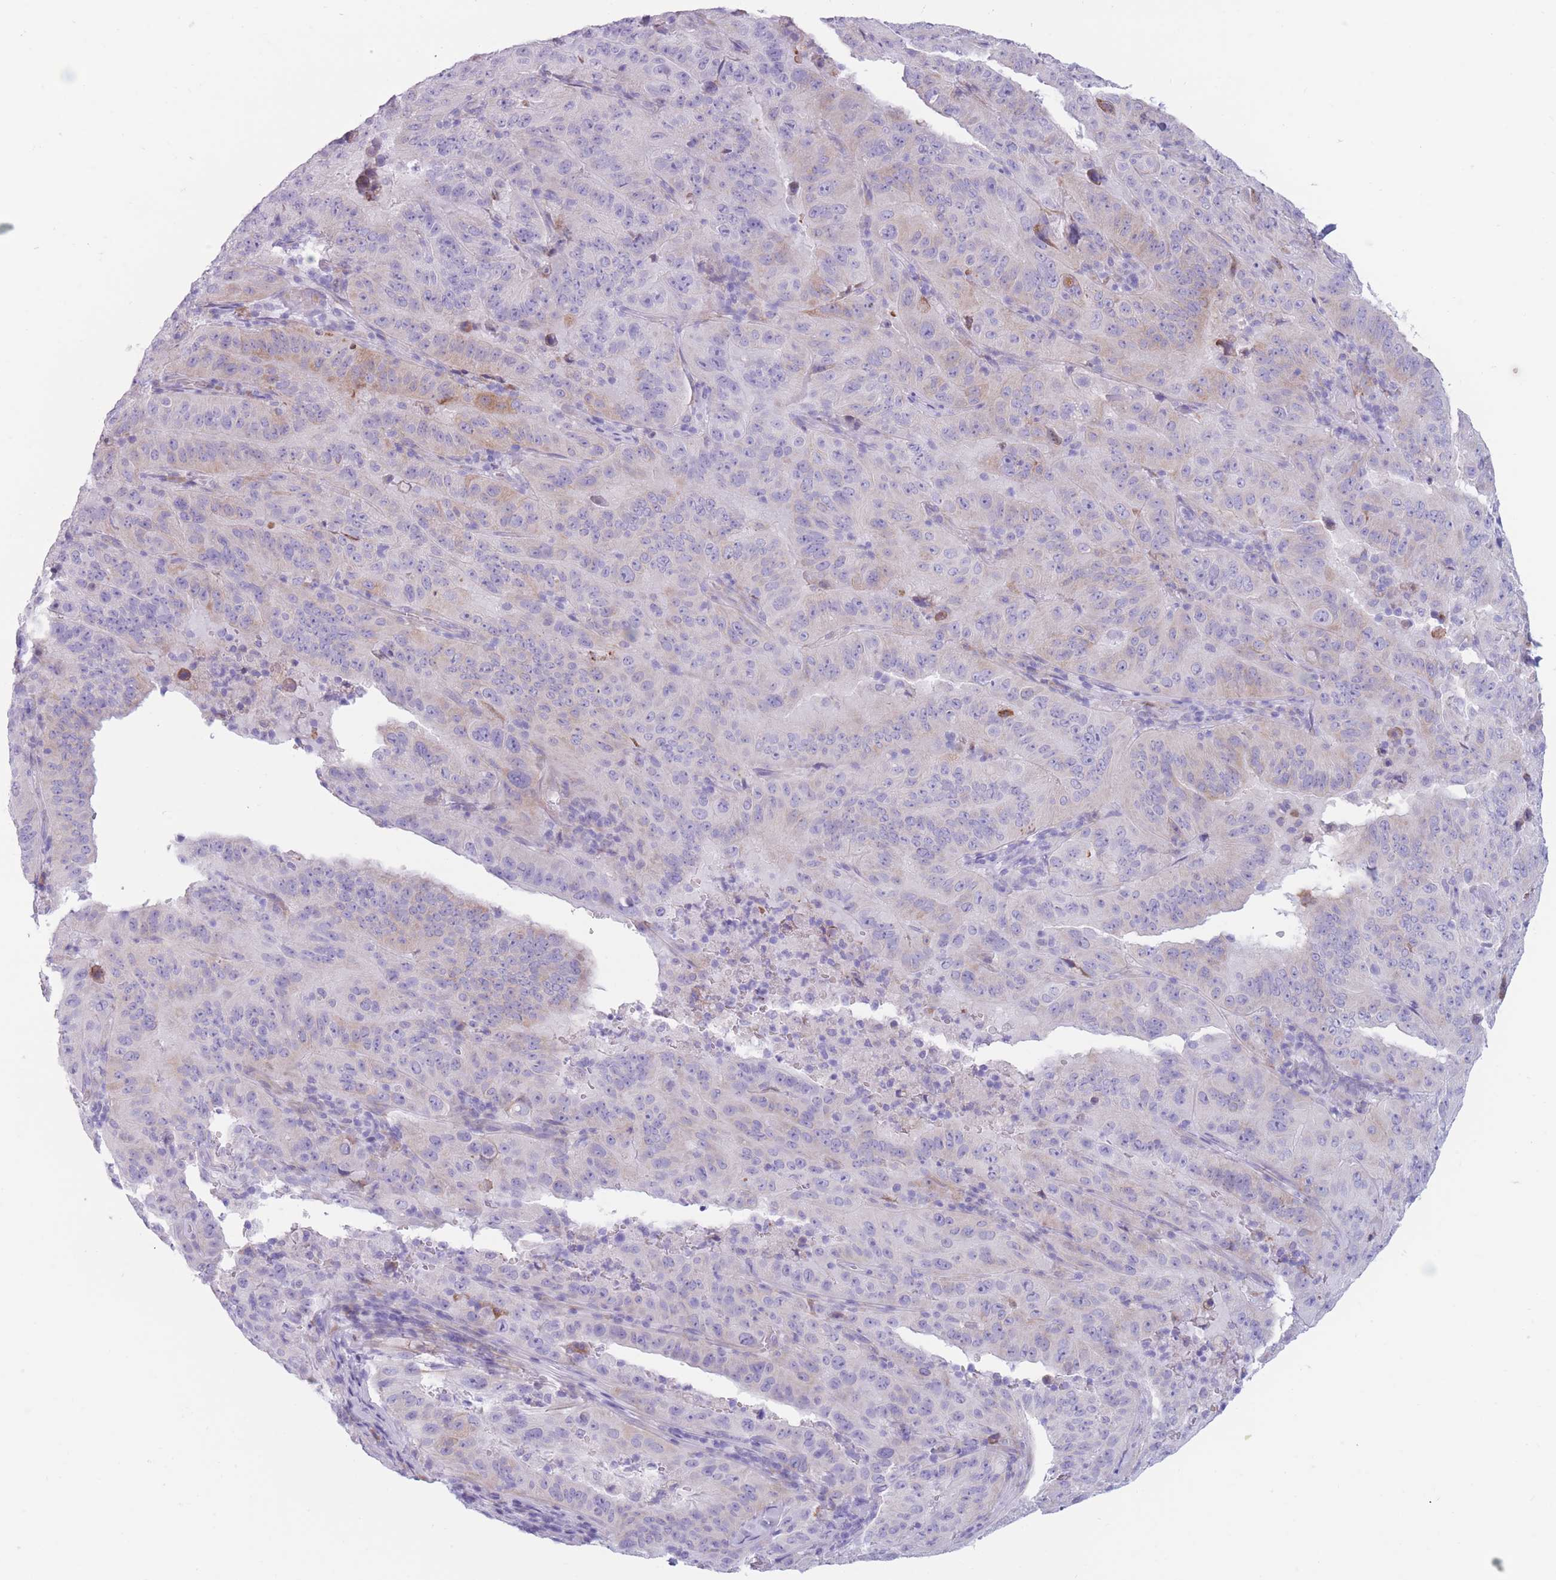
{"staining": {"intensity": "weak", "quantity": "<25%", "location": "cytoplasmic/membranous"}, "tissue": "pancreatic cancer", "cell_type": "Tumor cells", "image_type": "cancer", "snomed": [{"axis": "morphology", "description": "Adenocarcinoma, NOS"}, {"axis": "topography", "description": "Pancreas"}], "caption": "Adenocarcinoma (pancreatic) stained for a protein using immunohistochemistry (IHC) displays no staining tumor cells.", "gene": "COL27A1", "patient": {"sex": "male", "age": 63}}